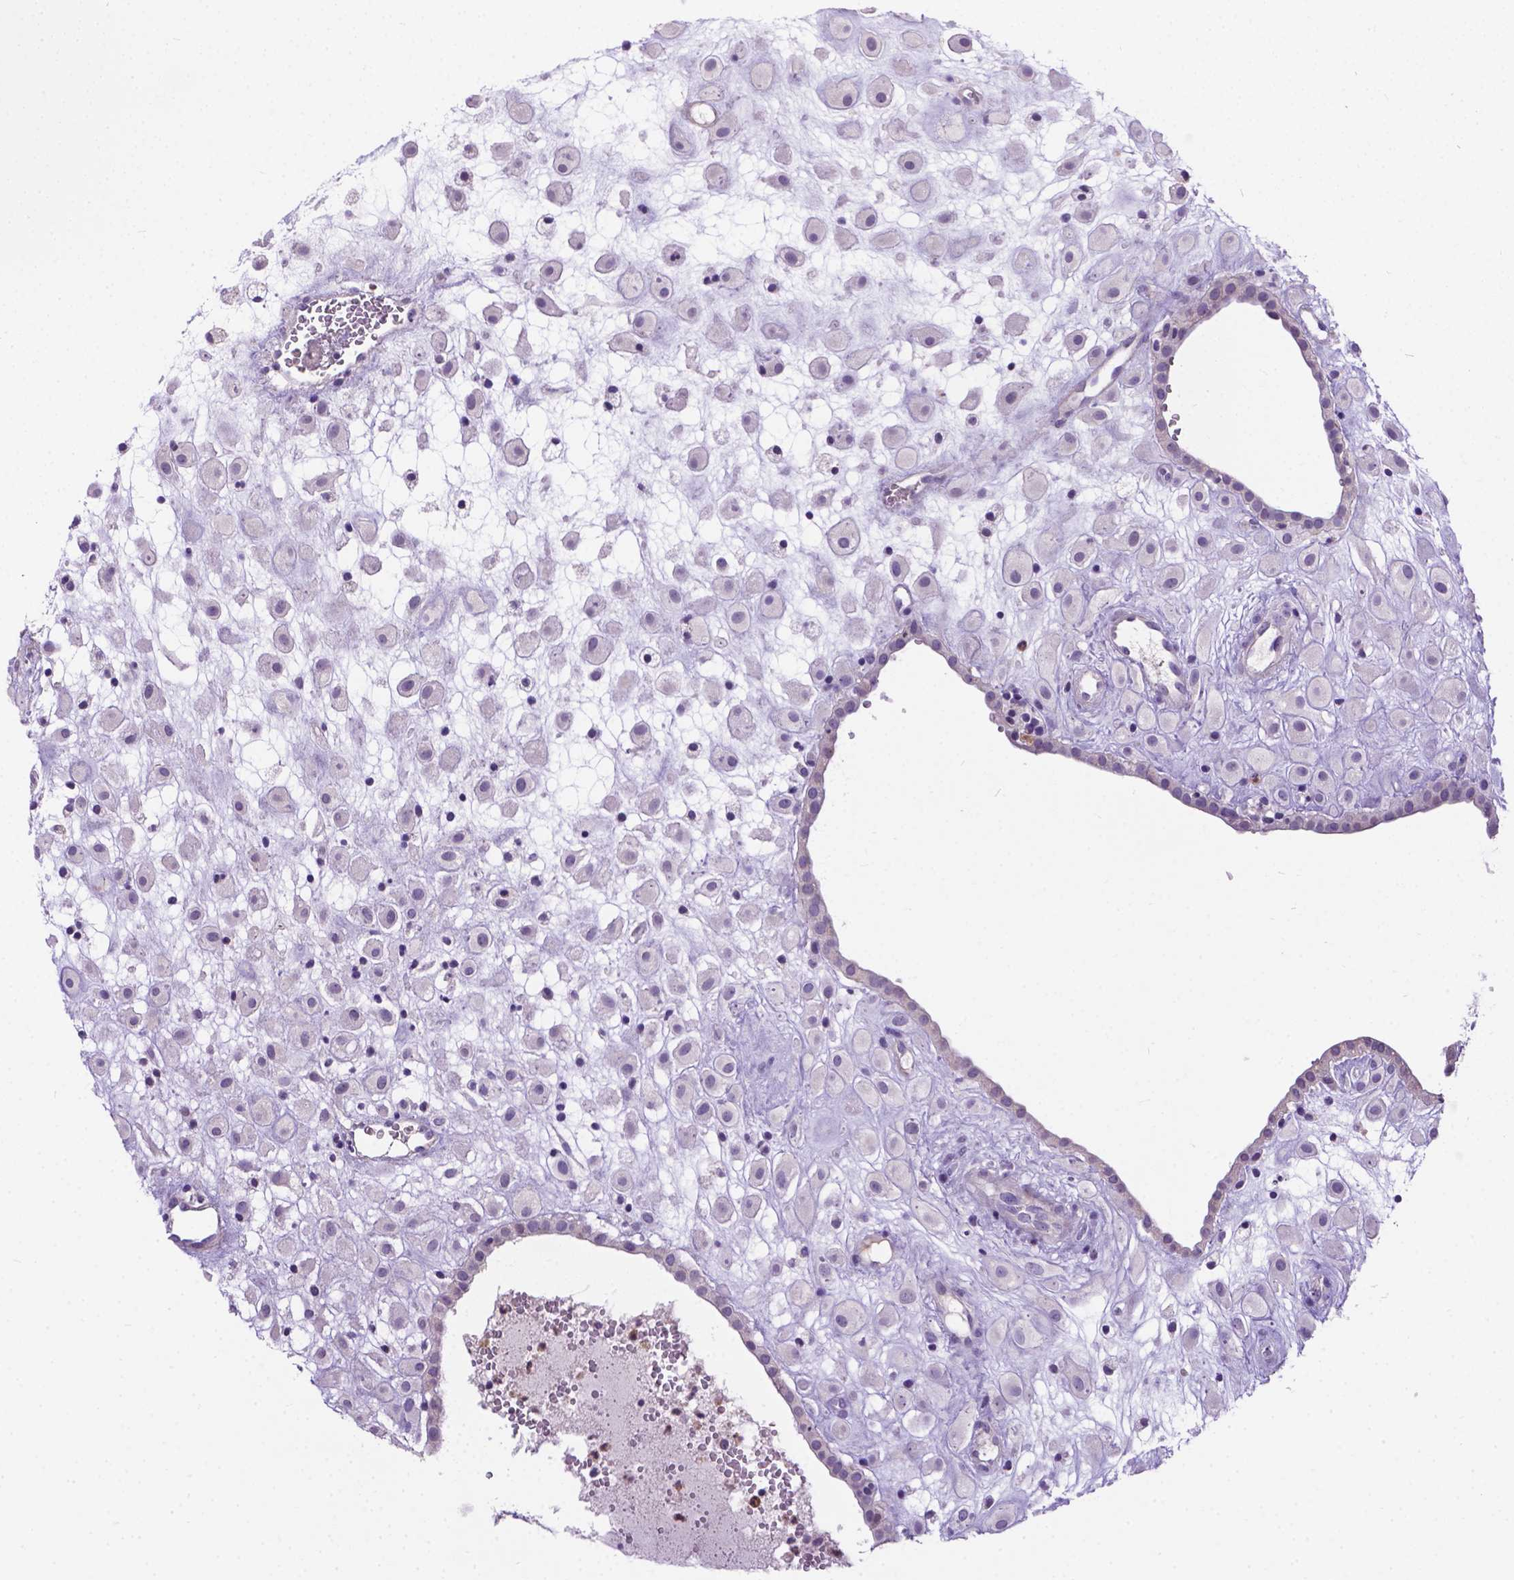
{"staining": {"intensity": "negative", "quantity": "none", "location": "none"}, "tissue": "placenta", "cell_type": "Decidual cells", "image_type": "normal", "snomed": [{"axis": "morphology", "description": "Normal tissue, NOS"}, {"axis": "topography", "description": "Placenta"}], "caption": "An image of placenta stained for a protein exhibits no brown staining in decidual cells.", "gene": "TM4SF18", "patient": {"sex": "female", "age": 24}}